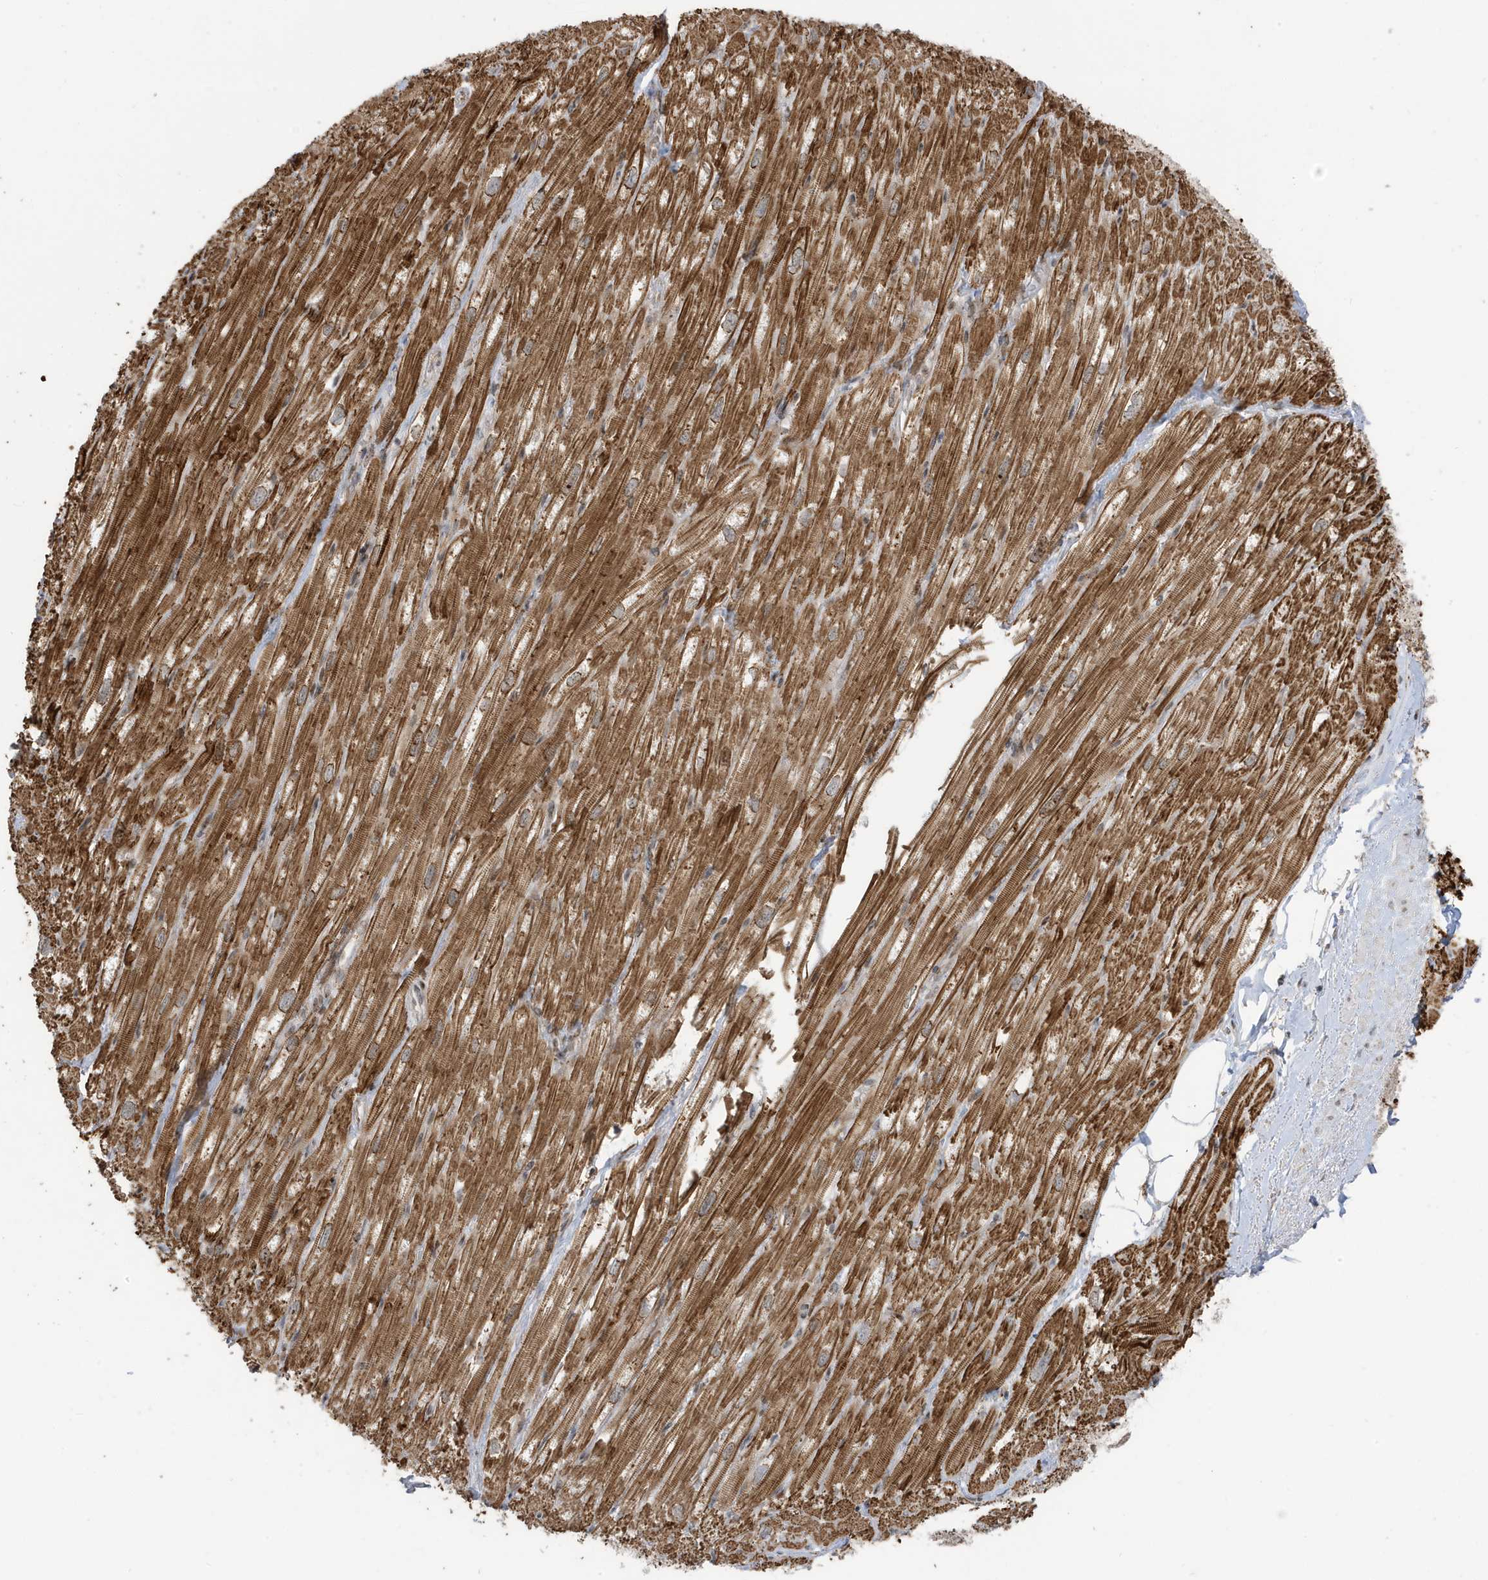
{"staining": {"intensity": "moderate", "quantity": "25%-75%", "location": "cytoplasmic/membranous"}, "tissue": "heart muscle", "cell_type": "Cardiomyocytes", "image_type": "normal", "snomed": [{"axis": "morphology", "description": "Normal tissue, NOS"}, {"axis": "topography", "description": "Heart"}], "caption": "The micrograph exhibits a brown stain indicating the presence of a protein in the cytoplasmic/membranous of cardiomyocytes in heart muscle. (Brightfield microscopy of DAB IHC at high magnification).", "gene": "RER1", "patient": {"sex": "male", "age": 50}}